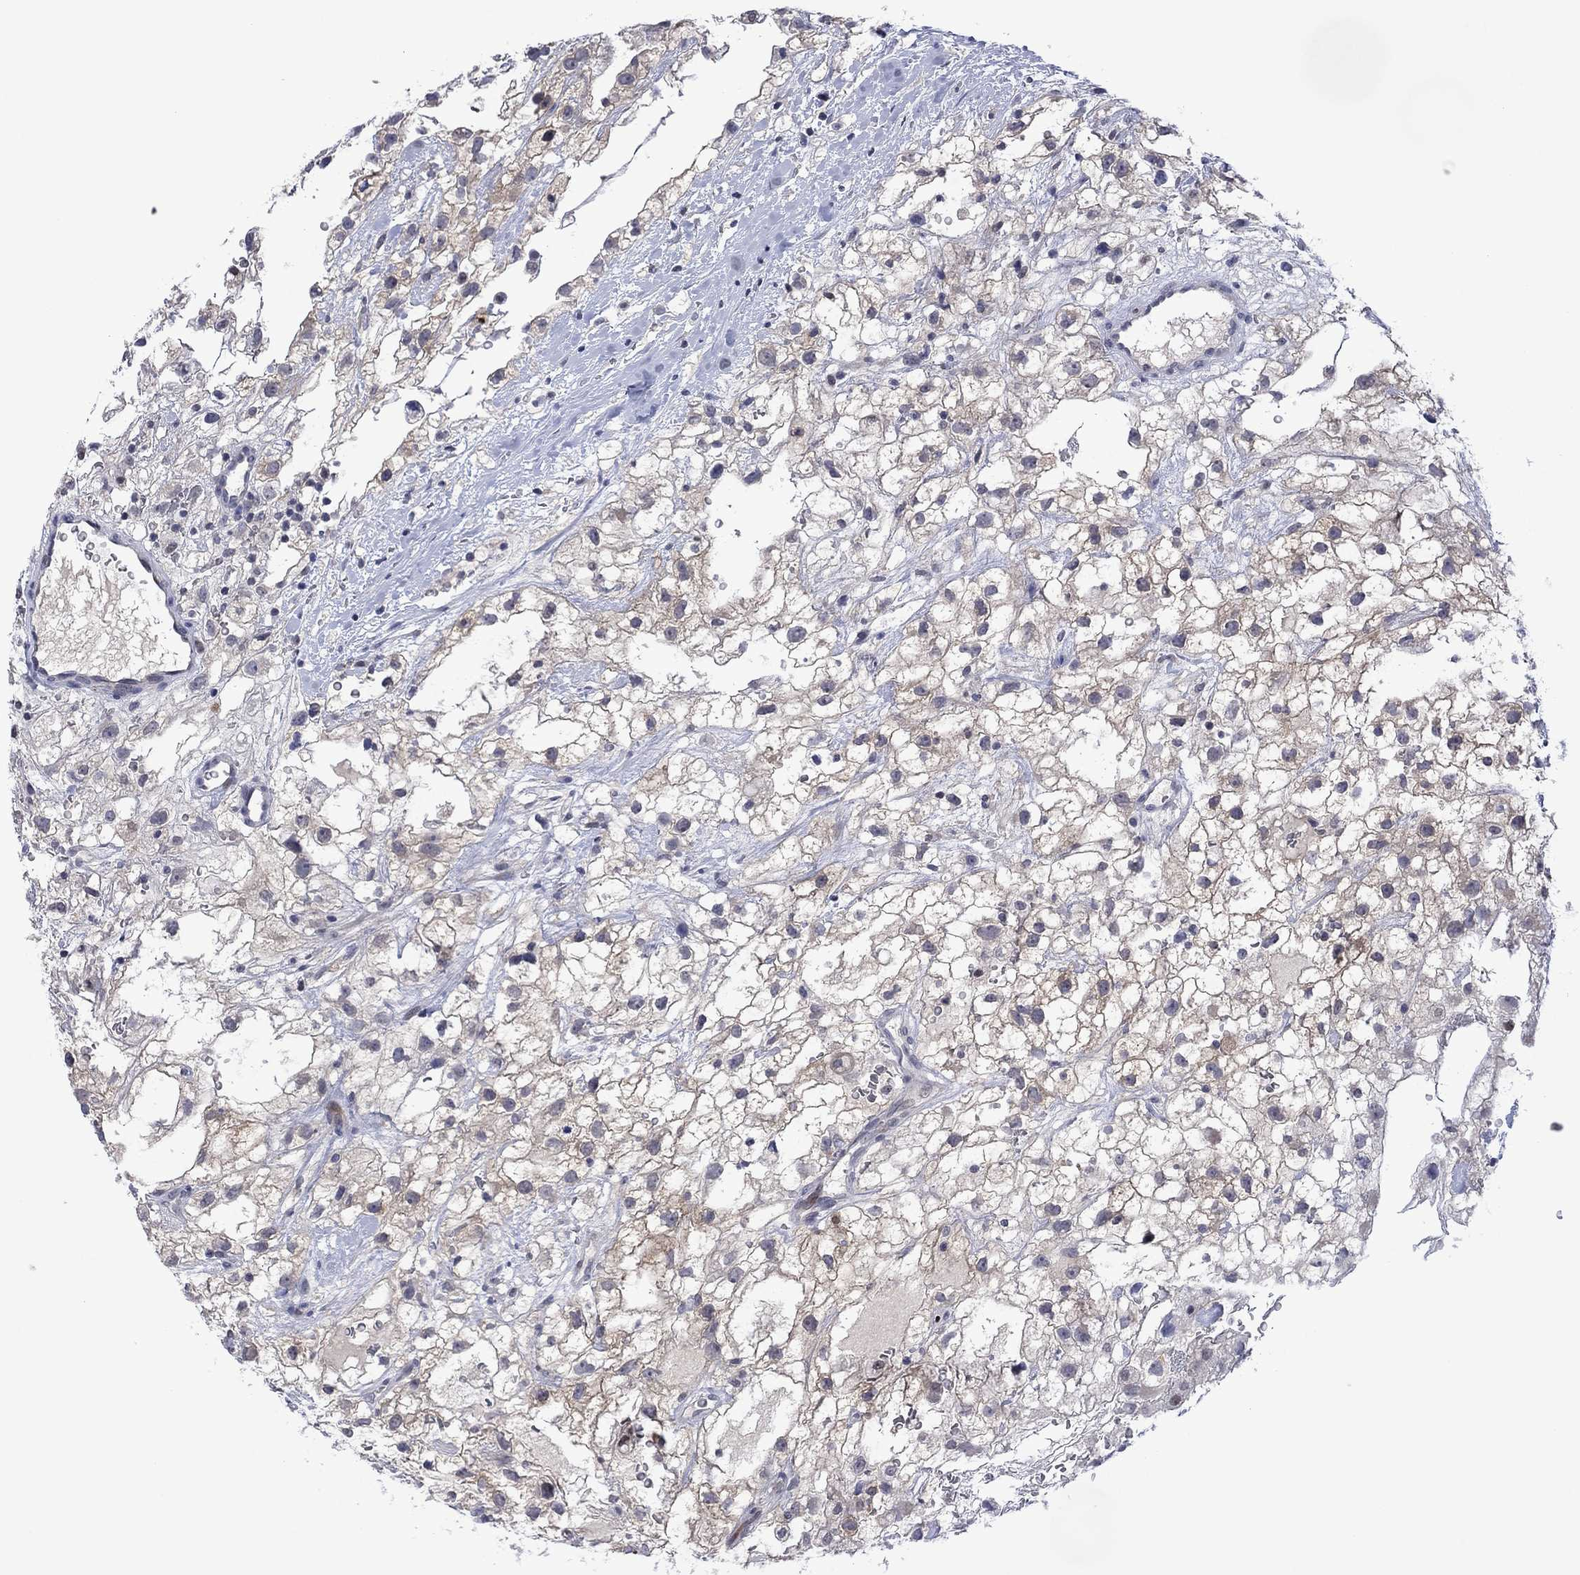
{"staining": {"intensity": "weak", "quantity": "25%-75%", "location": "cytoplasmic/membranous"}, "tissue": "renal cancer", "cell_type": "Tumor cells", "image_type": "cancer", "snomed": [{"axis": "morphology", "description": "Adenocarcinoma, NOS"}, {"axis": "topography", "description": "Kidney"}], "caption": "Human renal cancer stained for a protein (brown) shows weak cytoplasmic/membranous positive staining in about 25%-75% of tumor cells.", "gene": "AGL", "patient": {"sex": "male", "age": 59}}